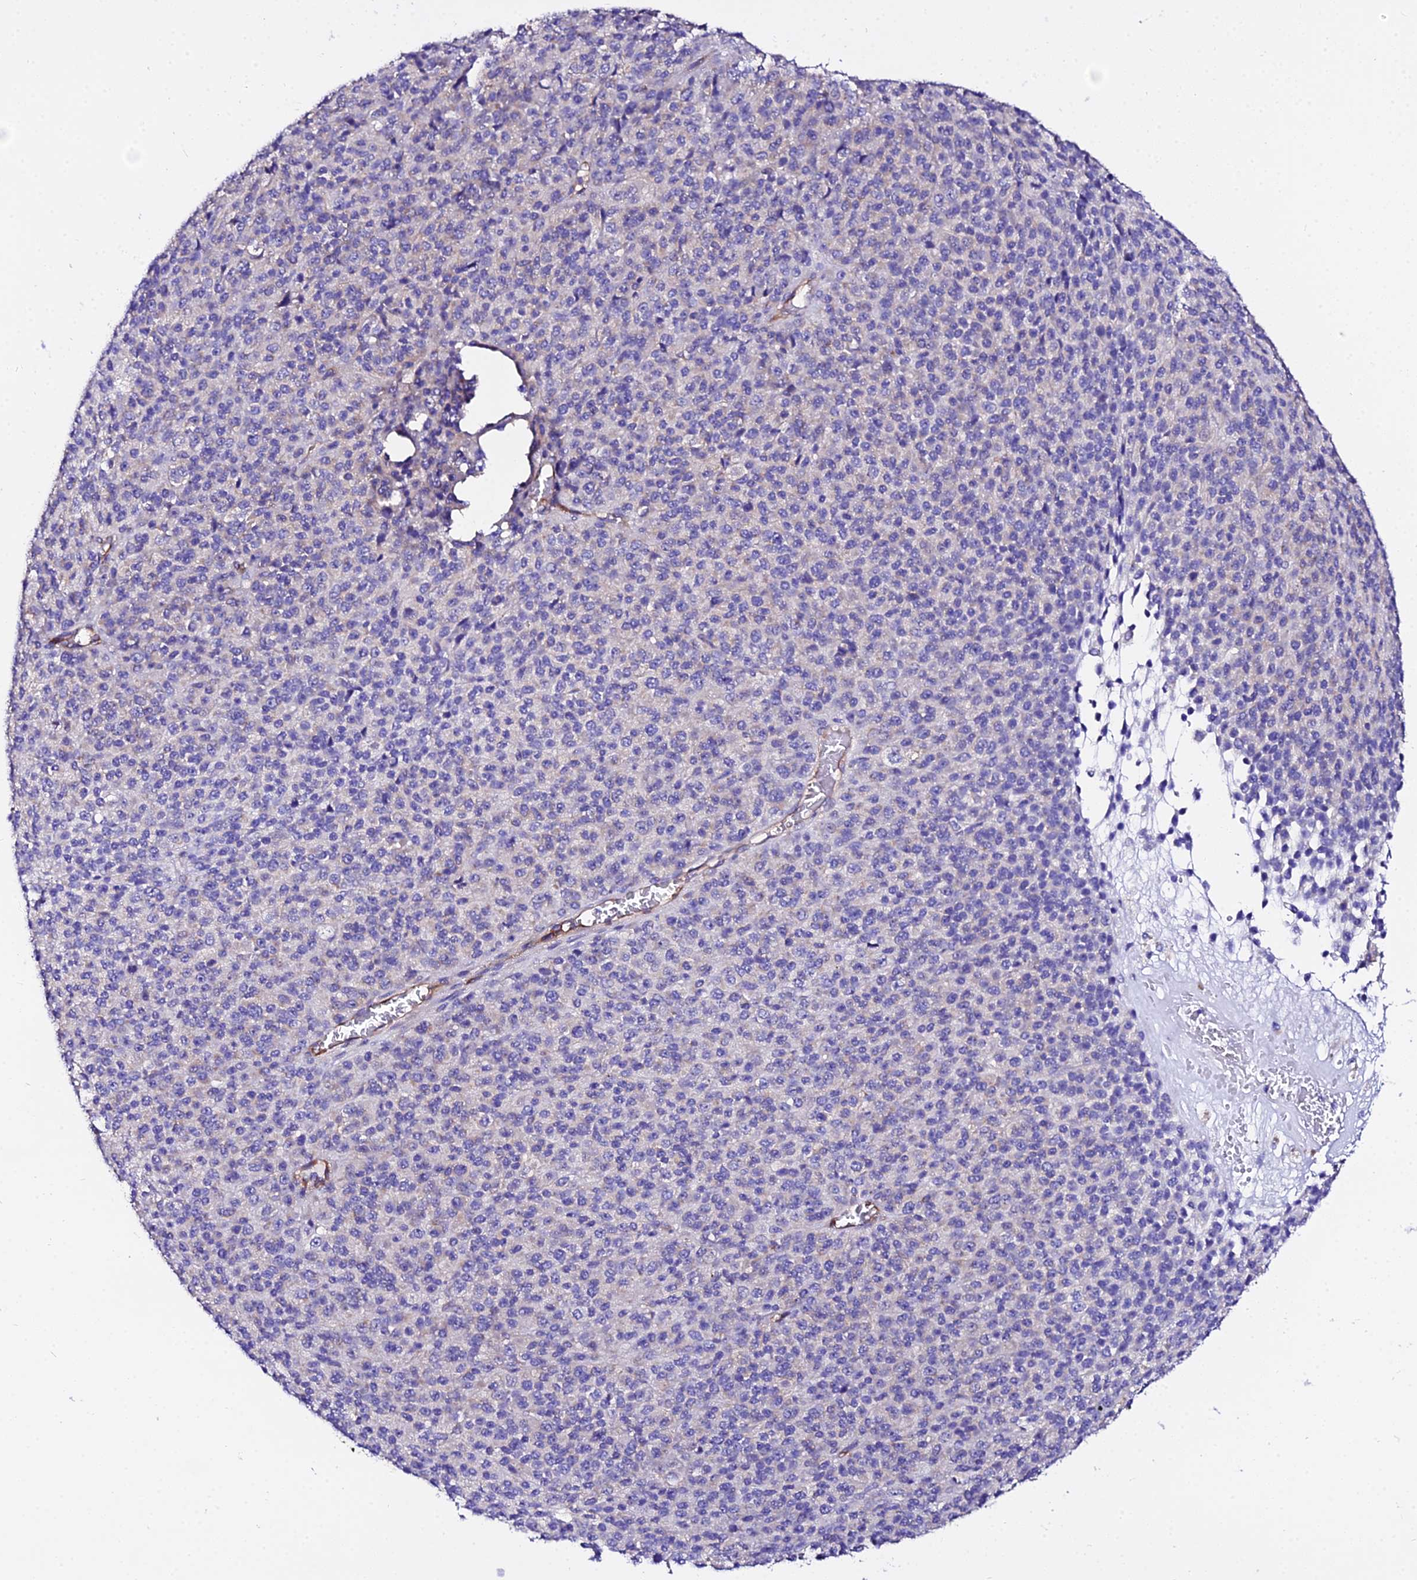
{"staining": {"intensity": "negative", "quantity": "none", "location": "none"}, "tissue": "melanoma", "cell_type": "Tumor cells", "image_type": "cancer", "snomed": [{"axis": "morphology", "description": "Malignant melanoma, Metastatic site"}, {"axis": "topography", "description": "Brain"}], "caption": "The IHC histopathology image has no significant staining in tumor cells of malignant melanoma (metastatic site) tissue.", "gene": "DAW1", "patient": {"sex": "female", "age": 56}}